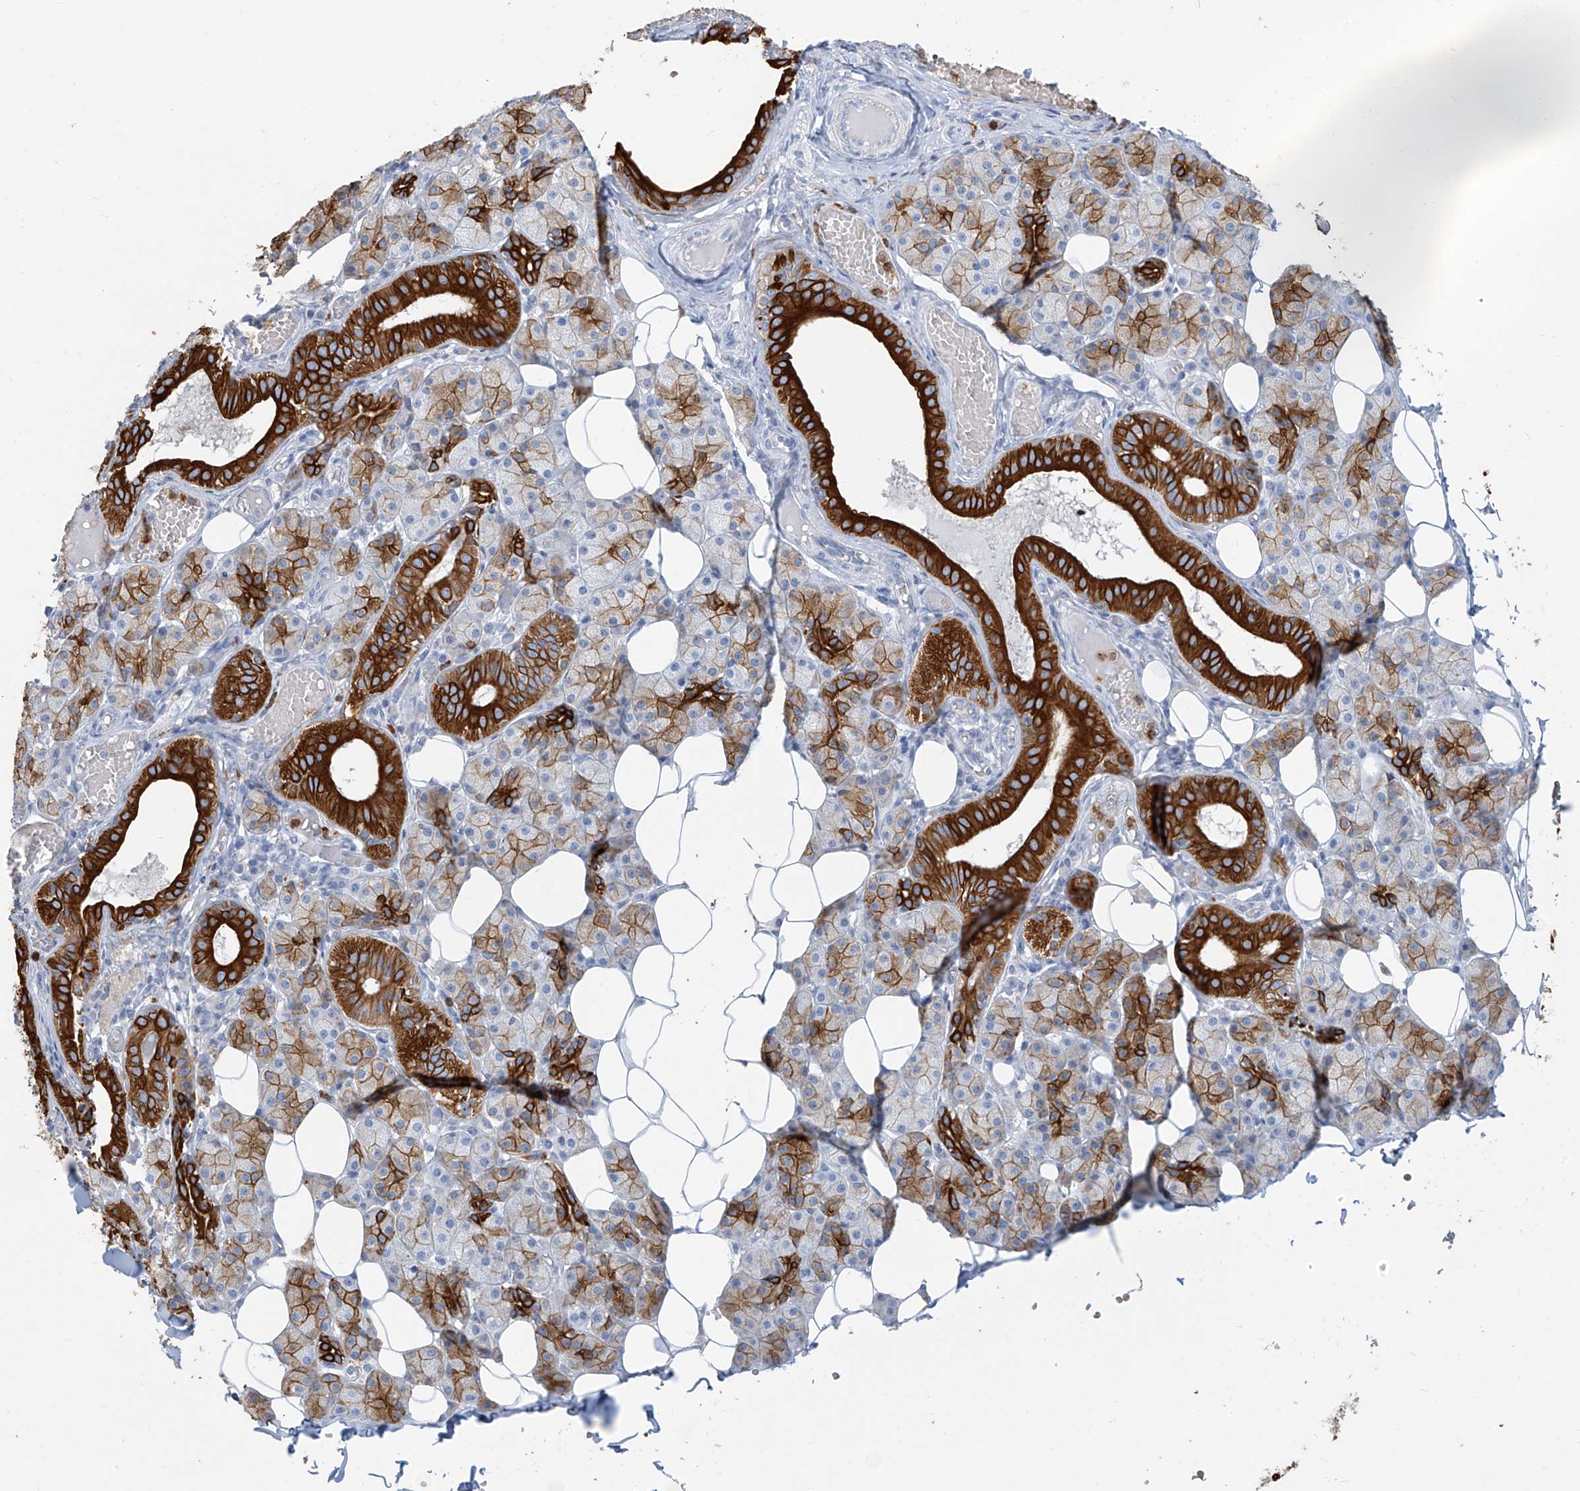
{"staining": {"intensity": "strong", "quantity": ">75%", "location": "cytoplasmic/membranous"}, "tissue": "salivary gland", "cell_type": "Glandular cells", "image_type": "normal", "snomed": [{"axis": "morphology", "description": "Normal tissue, NOS"}, {"axis": "topography", "description": "Salivary gland"}], "caption": "Salivary gland stained with DAB immunohistochemistry shows high levels of strong cytoplasmic/membranous expression in about >75% of glandular cells.", "gene": "PAFAH1B3", "patient": {"sex": "female", "age": 33}}